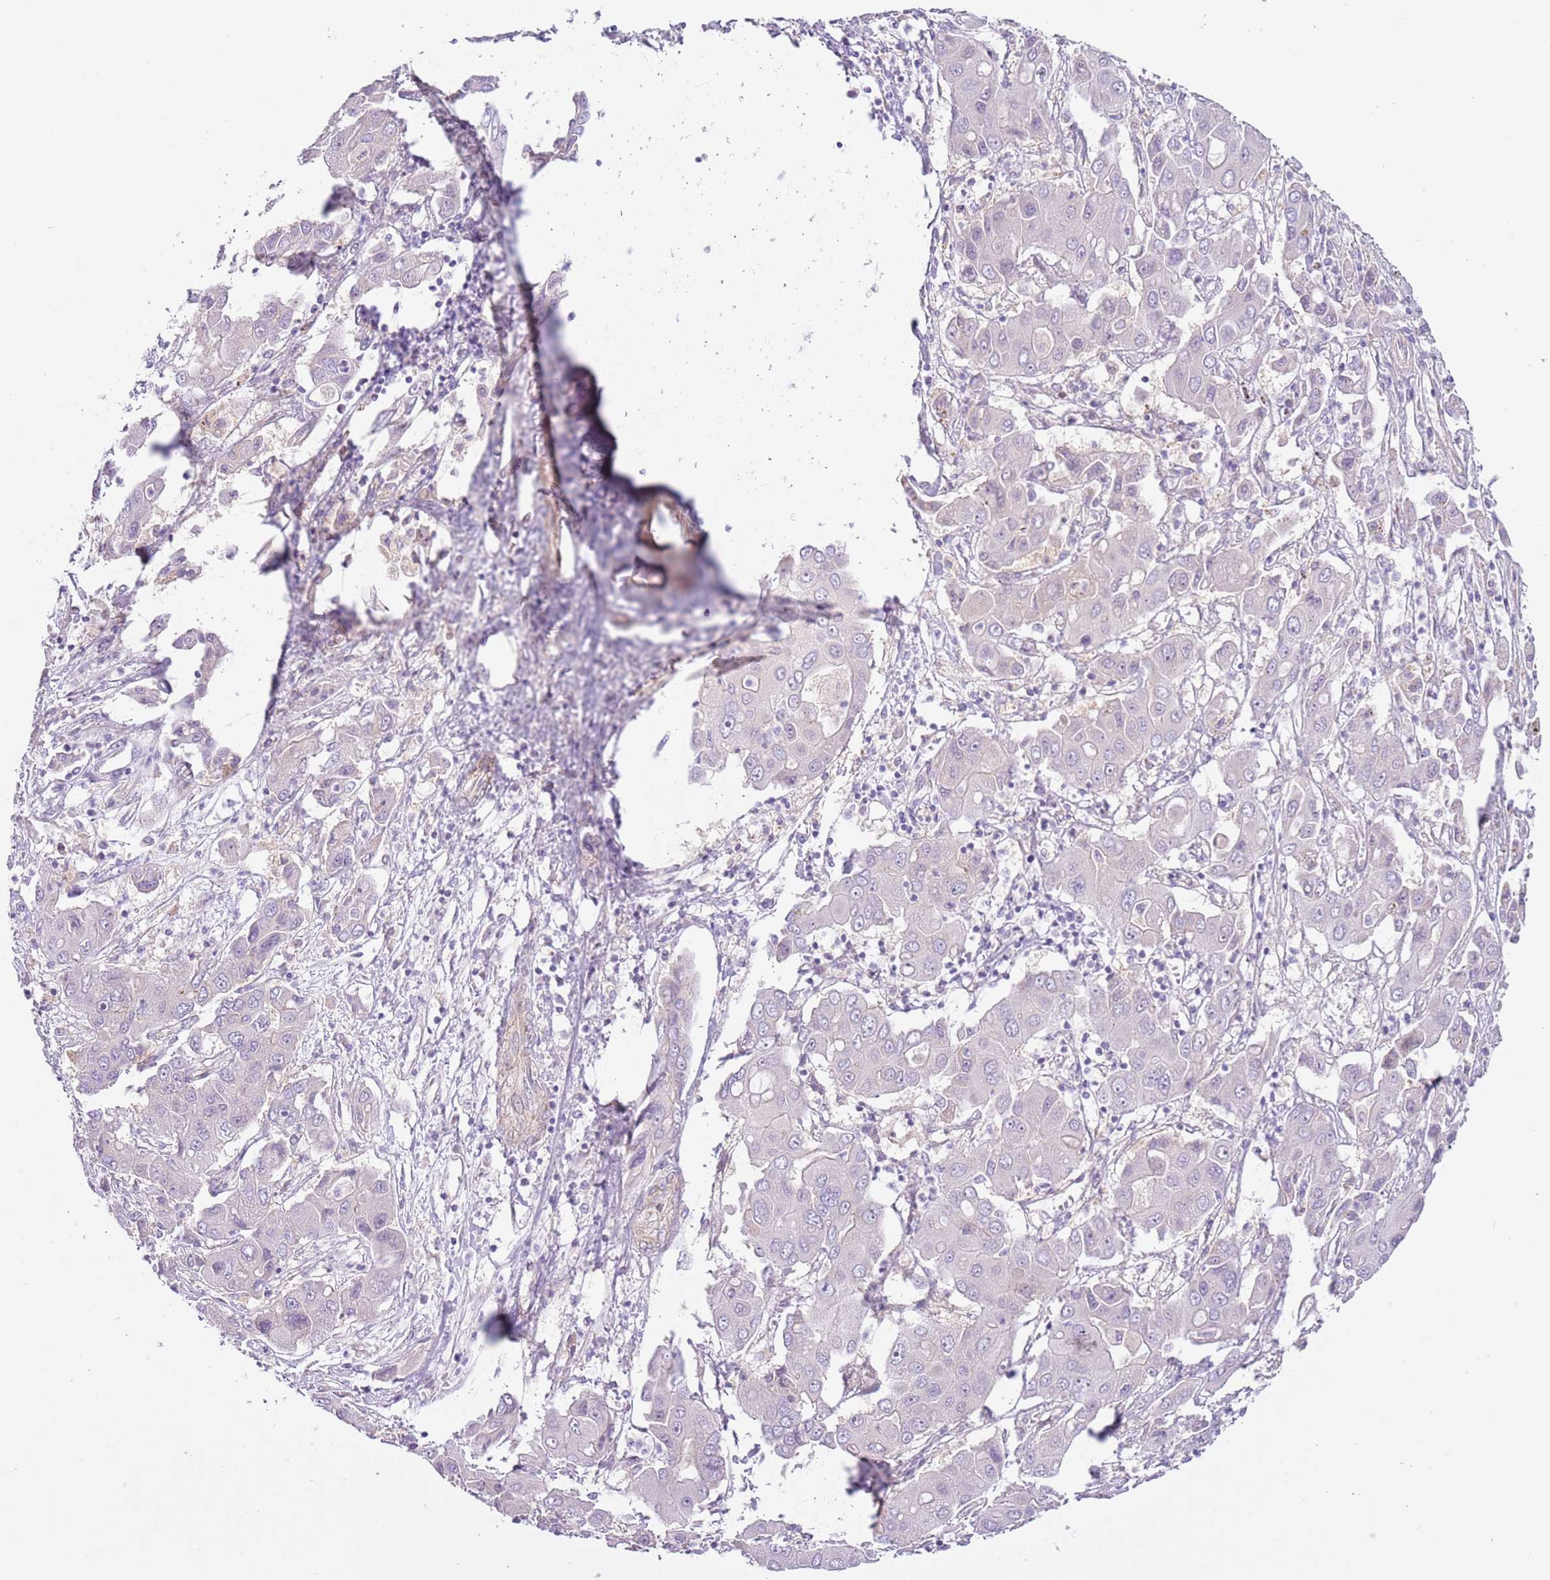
{"staining": {"intensity": "negative", "quantity": "none", "location": "none"}, "tissue": "liver cancer", "cell_type": "Tumor cells", "image_type": "cancer", "snomed": [{"axis": "morphology", "description": "Cholangiocarcinoma"}, {"axis": "topography", "description": "Liver"}], "caption": "This is an immunohistochemistry histopathology image of cholangiocarcinoma (liver). There is no expression in tumor cells.", "gene": "MRO", "patient": {"sex": "male", "age": 67}}